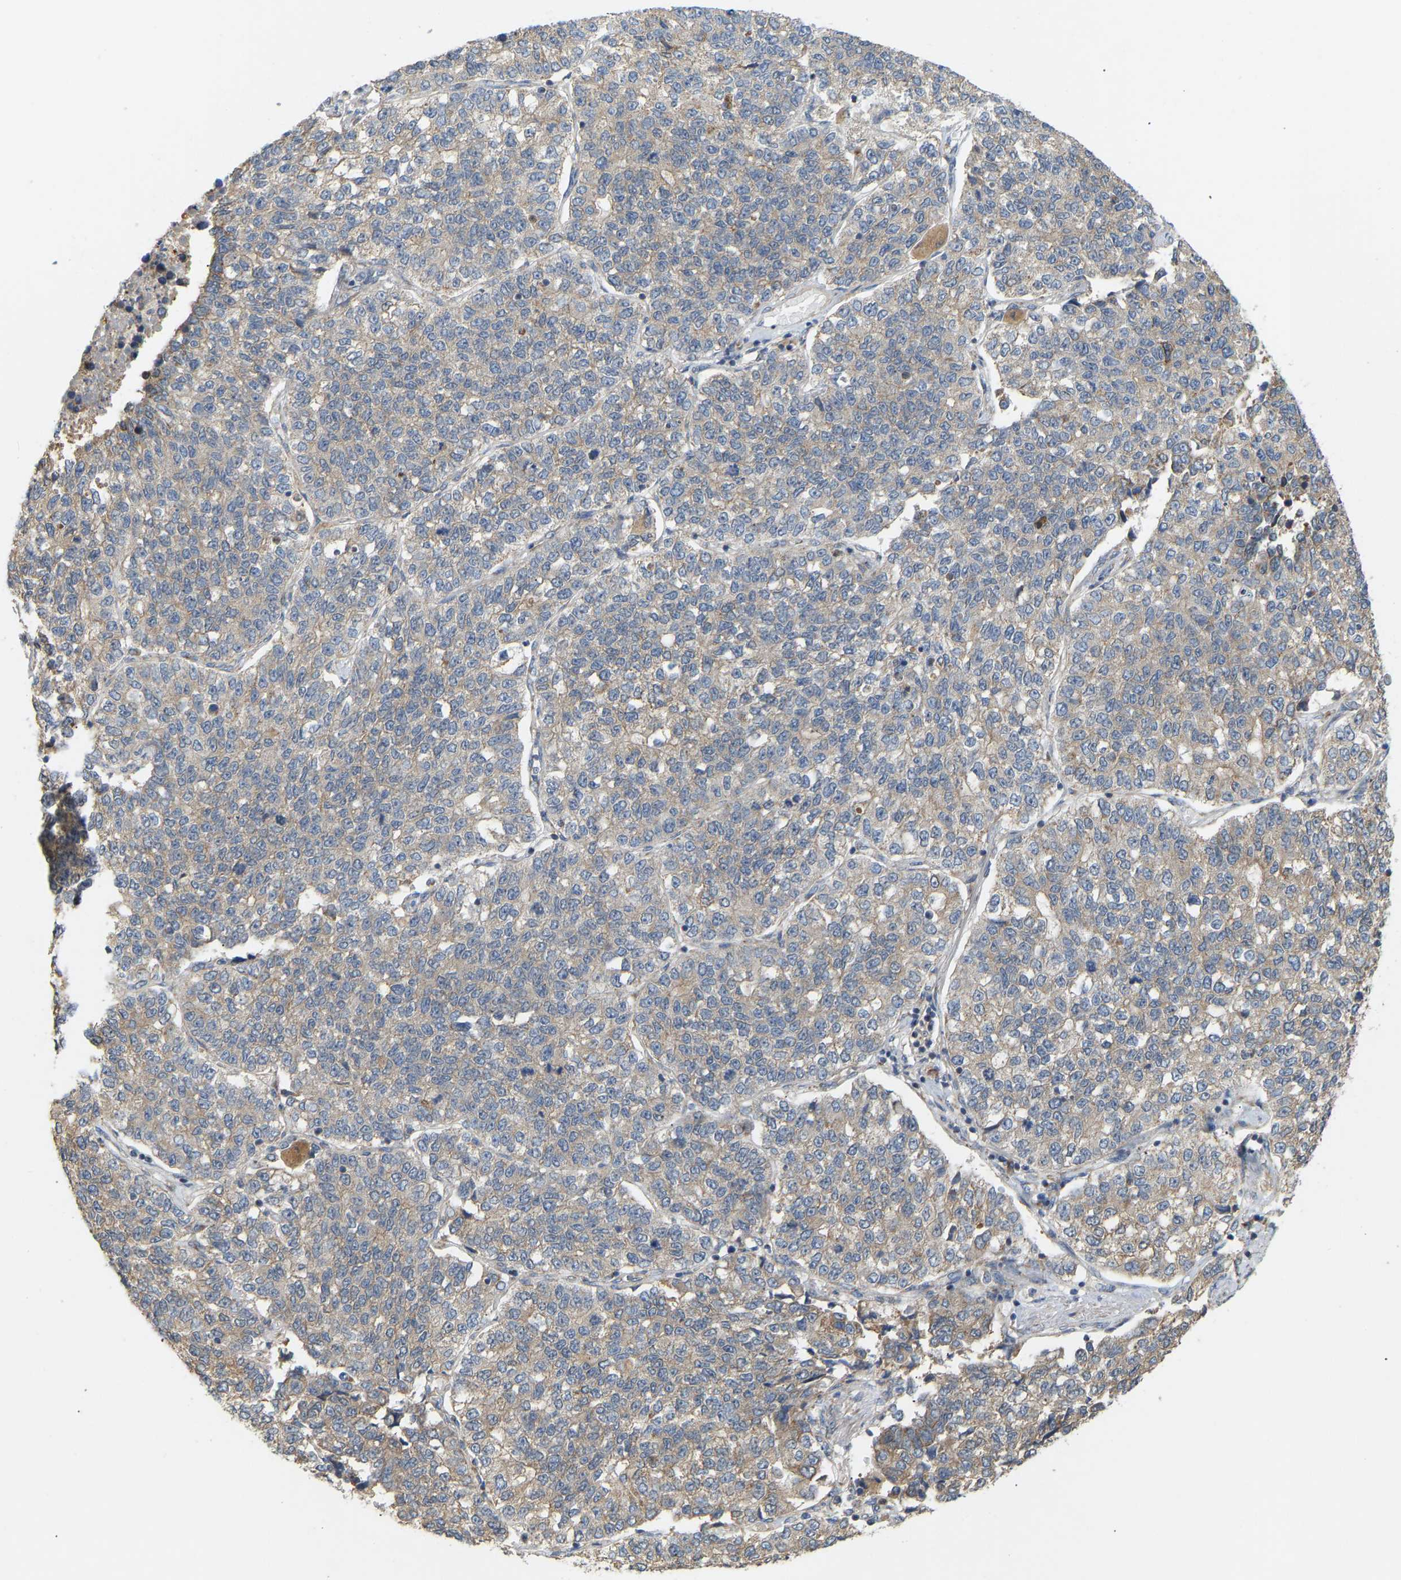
{"staining": {"intensity": "weak", "quantity": "25%-75%", "location": "cytoplasmic/membranous"}, "tissue": "lung cancer", "cell_type": "Tumor cells", "image_type": "cancer", "snomed": [{"axis": "morphology", "description": "Adenocarcinoma, NOS"}, {"axis": "topography", "description": "Lung"}], "caption": "This is a photomicrograph of immunohistochemistry (IHC) staining of adenocarcinoma (lung), which shows weak staining in the cytoplasmic/membranous of tumor cells.", "gene": "HACD2", "patient": {"sex": "male", "age": 49}}